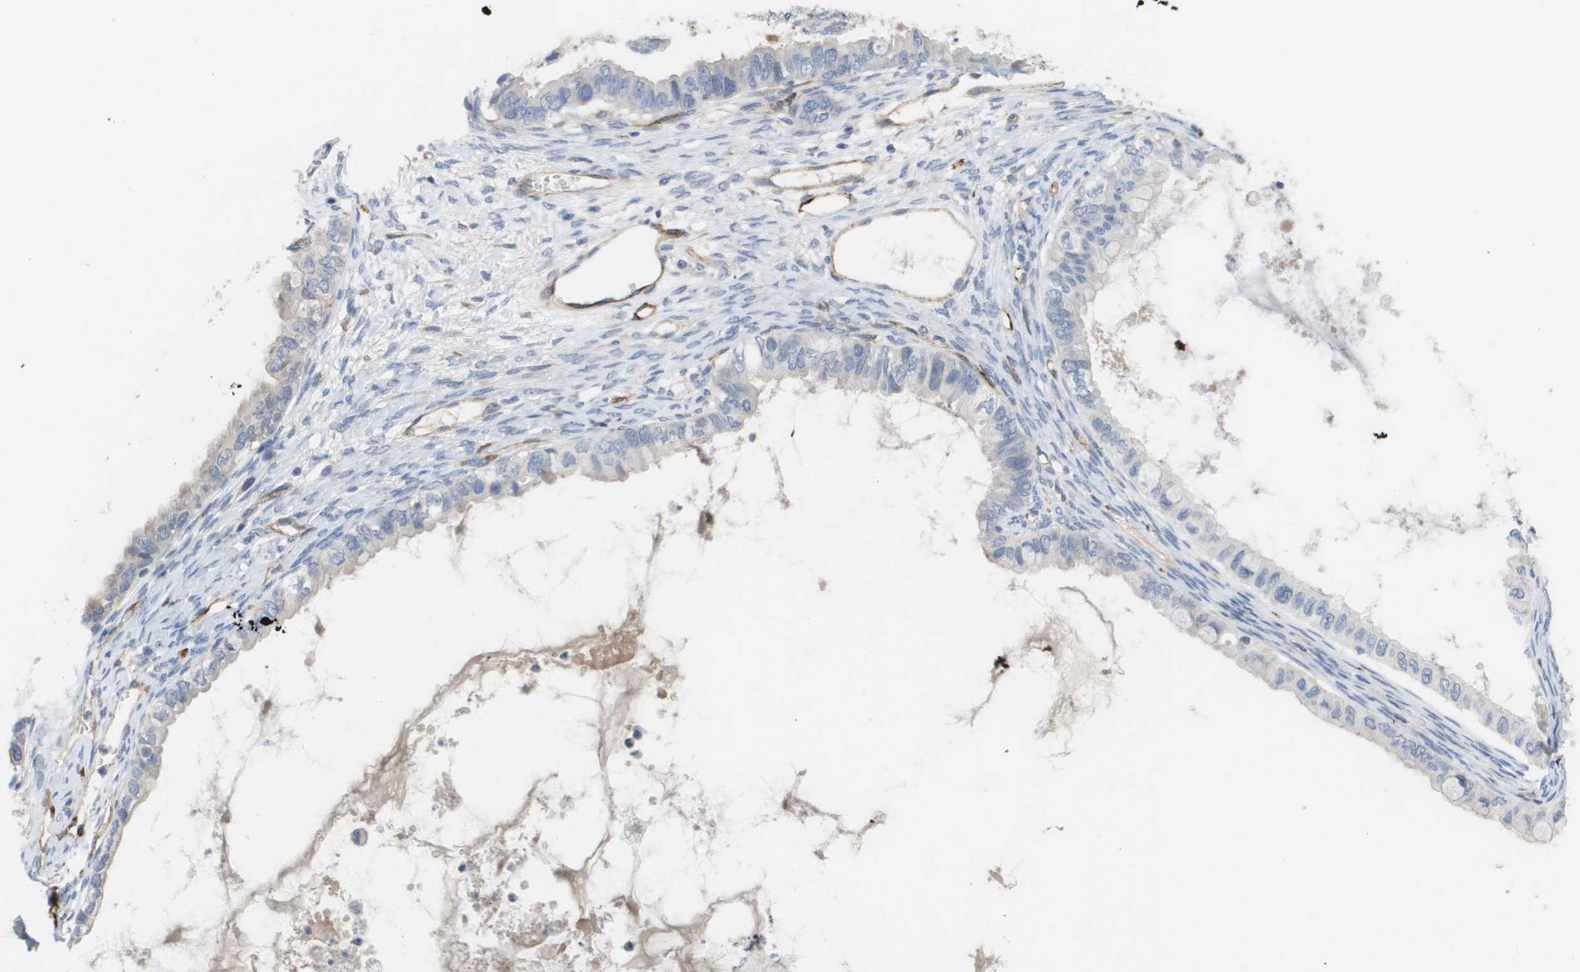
{"staining": {"intensity": "negative", "quantity": "none", "location": "none"}, "tissue": "ovarian cancer", "cell_type": "Tumor cells", "image_type": "cancer", "snomed": [{"axis": "morphology", "description": "Cystadenocarcinoma, mucinous, NOS"}, {"axis": "topography", "description": "Ovary"}], "caption": "Immunohistochemical staining of ovarian mucinous cystadenocarcinoma reveals no significant staining in tumor cells.", "gene": "ANGPT2", "patient": {"sex": "female", "age": 80}}